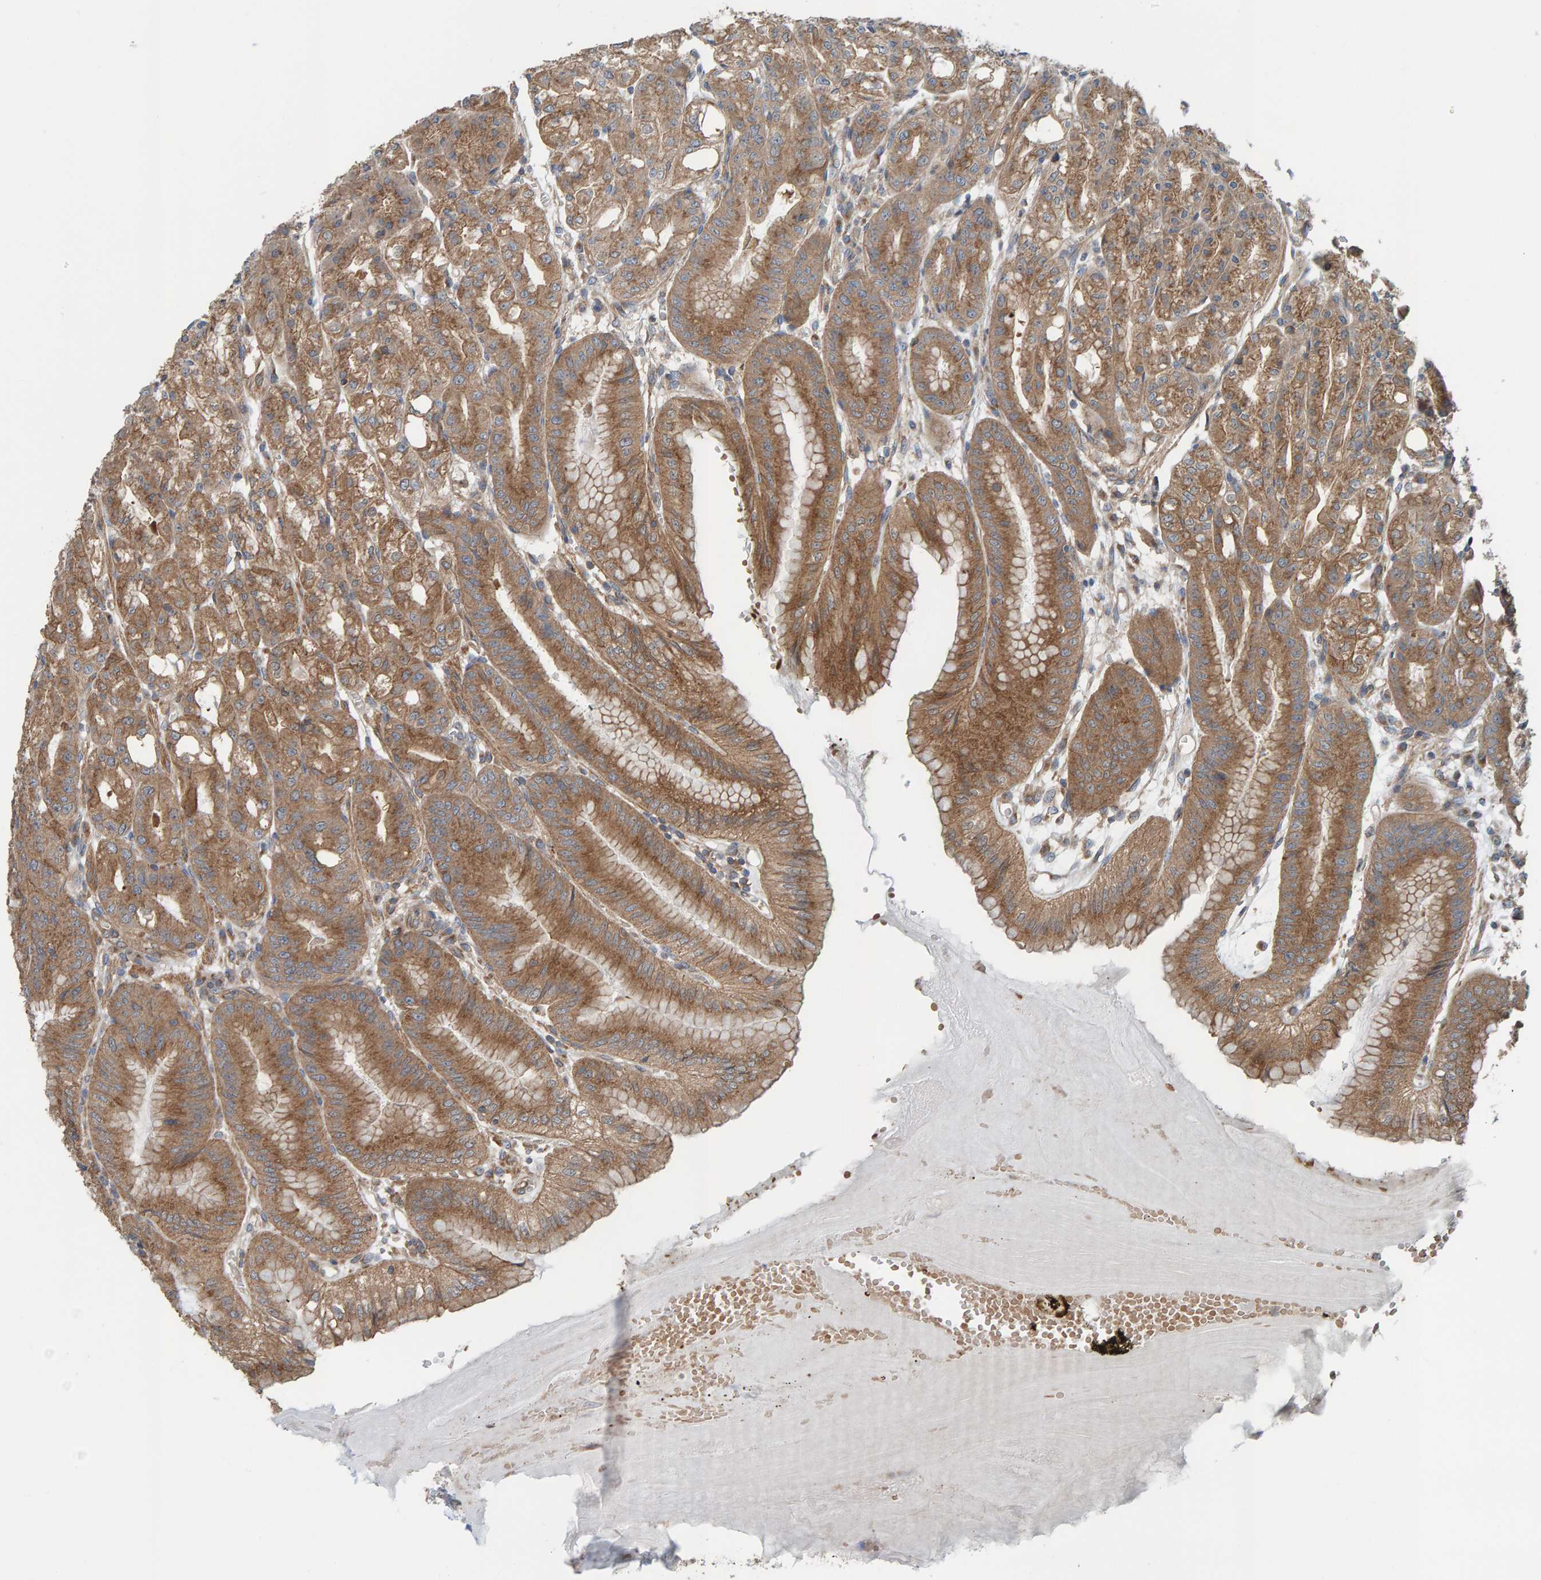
{"staining": {"intensity": "moderate", "quantity": ">75%", "location": "cytoplasmic/membranous"}, "tissue": "stomach", "cell_type": "Glandular cells", "image_type": "normal", "snomed": [{"axis": "morphology", "description": "Normal tissue, NOS"}, {"axis": "topography", "description": "Stomach, lower"}], "caption": "Immunohistochemical staining of unremarkable stomach reveals medium levels of moderate cytoplasmic/membranous staining in approximately >75% of glandular cells.", "gene": "UBAP1", "patient": {"sex": "male", "age": 71}}